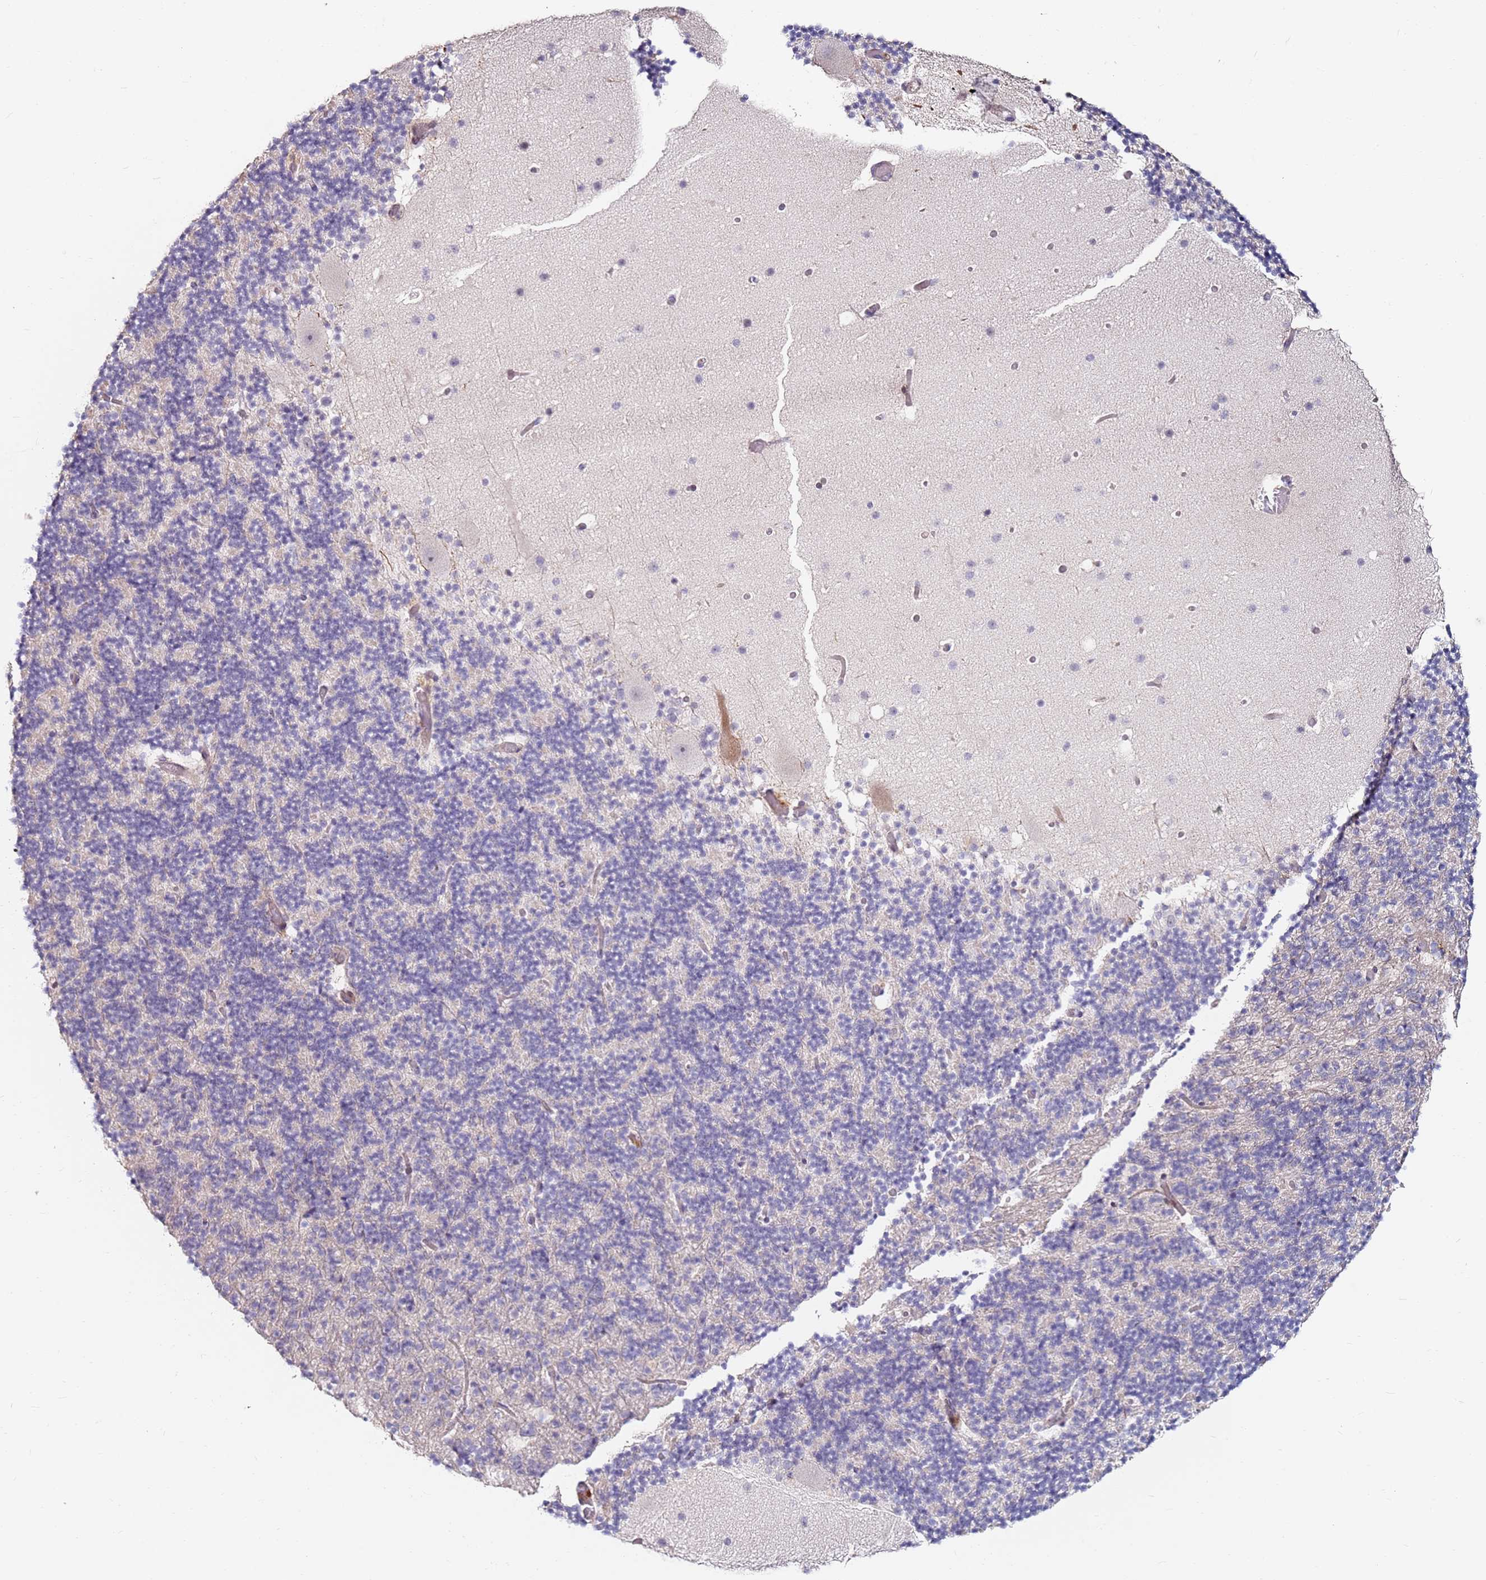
{"staining": {"intensity": "negative", "quantity": "none", "location": "none"}, "tissue": "cerebellum", "cell_type": "Cells in granular layer", "image_type": "normal", "snomed": [{"axis": "morphology", "description": "Normal tissue, NOS"}, {"axis": "topography", "description": "Cerebellum"}], "caption": "A high-resolution micrograph shows immunohistochemistry staining of unremarkable cerebellum, which exhibits no significant staining in cells in granular layer.", "gene": "RARS2", "patient": {"sex": "male", "age": 57}}